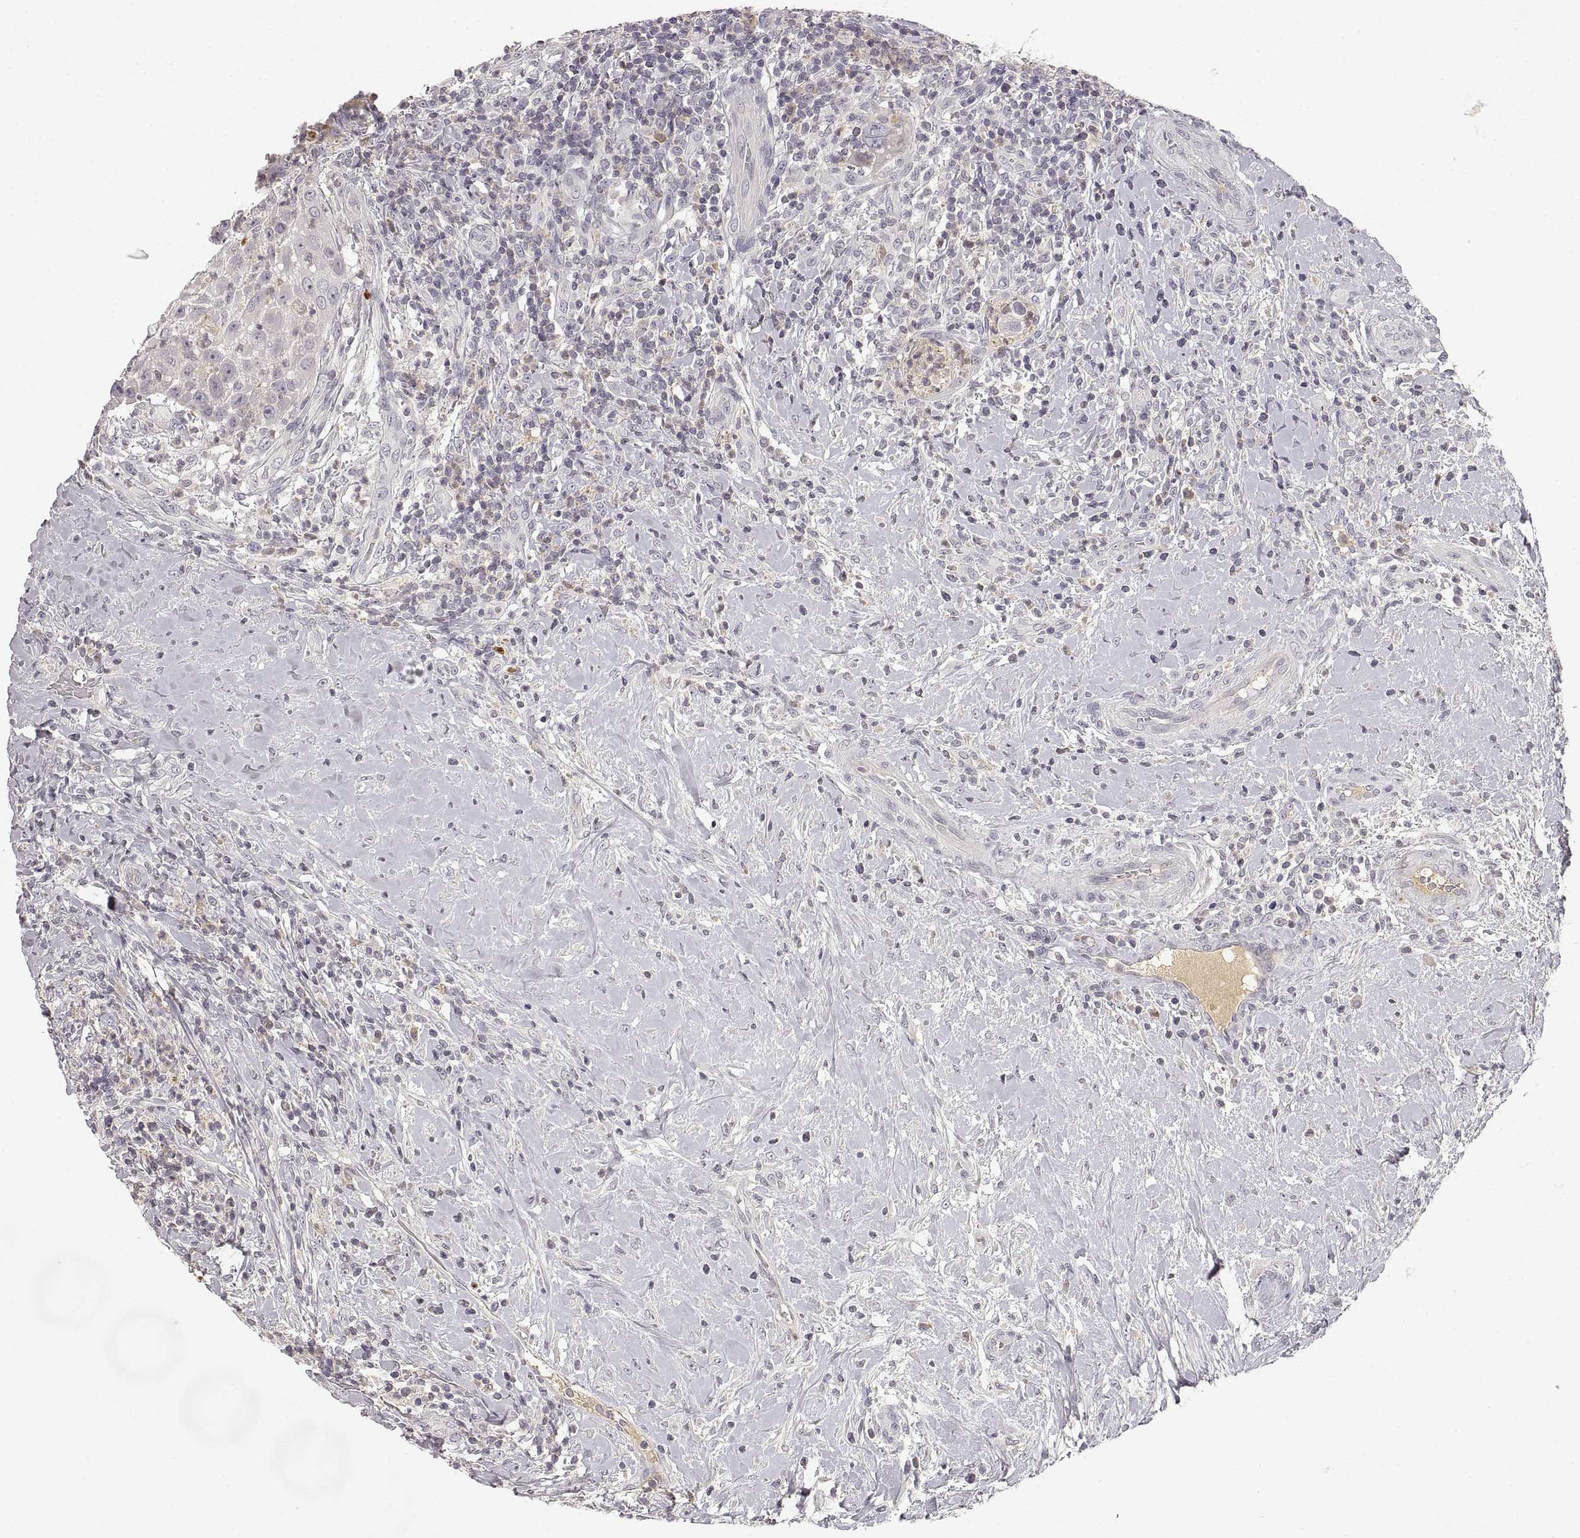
{"staining": {"intensity": "negative", "quantity": "none", "location": "none"}, "tissue": "head and neck cancer", "cell_type": "Tumor cells", "image_type": "cancer", "snomed": [{"axis": "morphology", "description": "Squamous cell carcinoma, NOS"}, {"axis": "topography", "description": "Head-Neck"}], "caption": "IHC of squamous cell carcinoma (head and neck) displays no expression in tumor cells.", "gene": "RUNDC3A", "patient": {"sex": "male", "age": 69}}